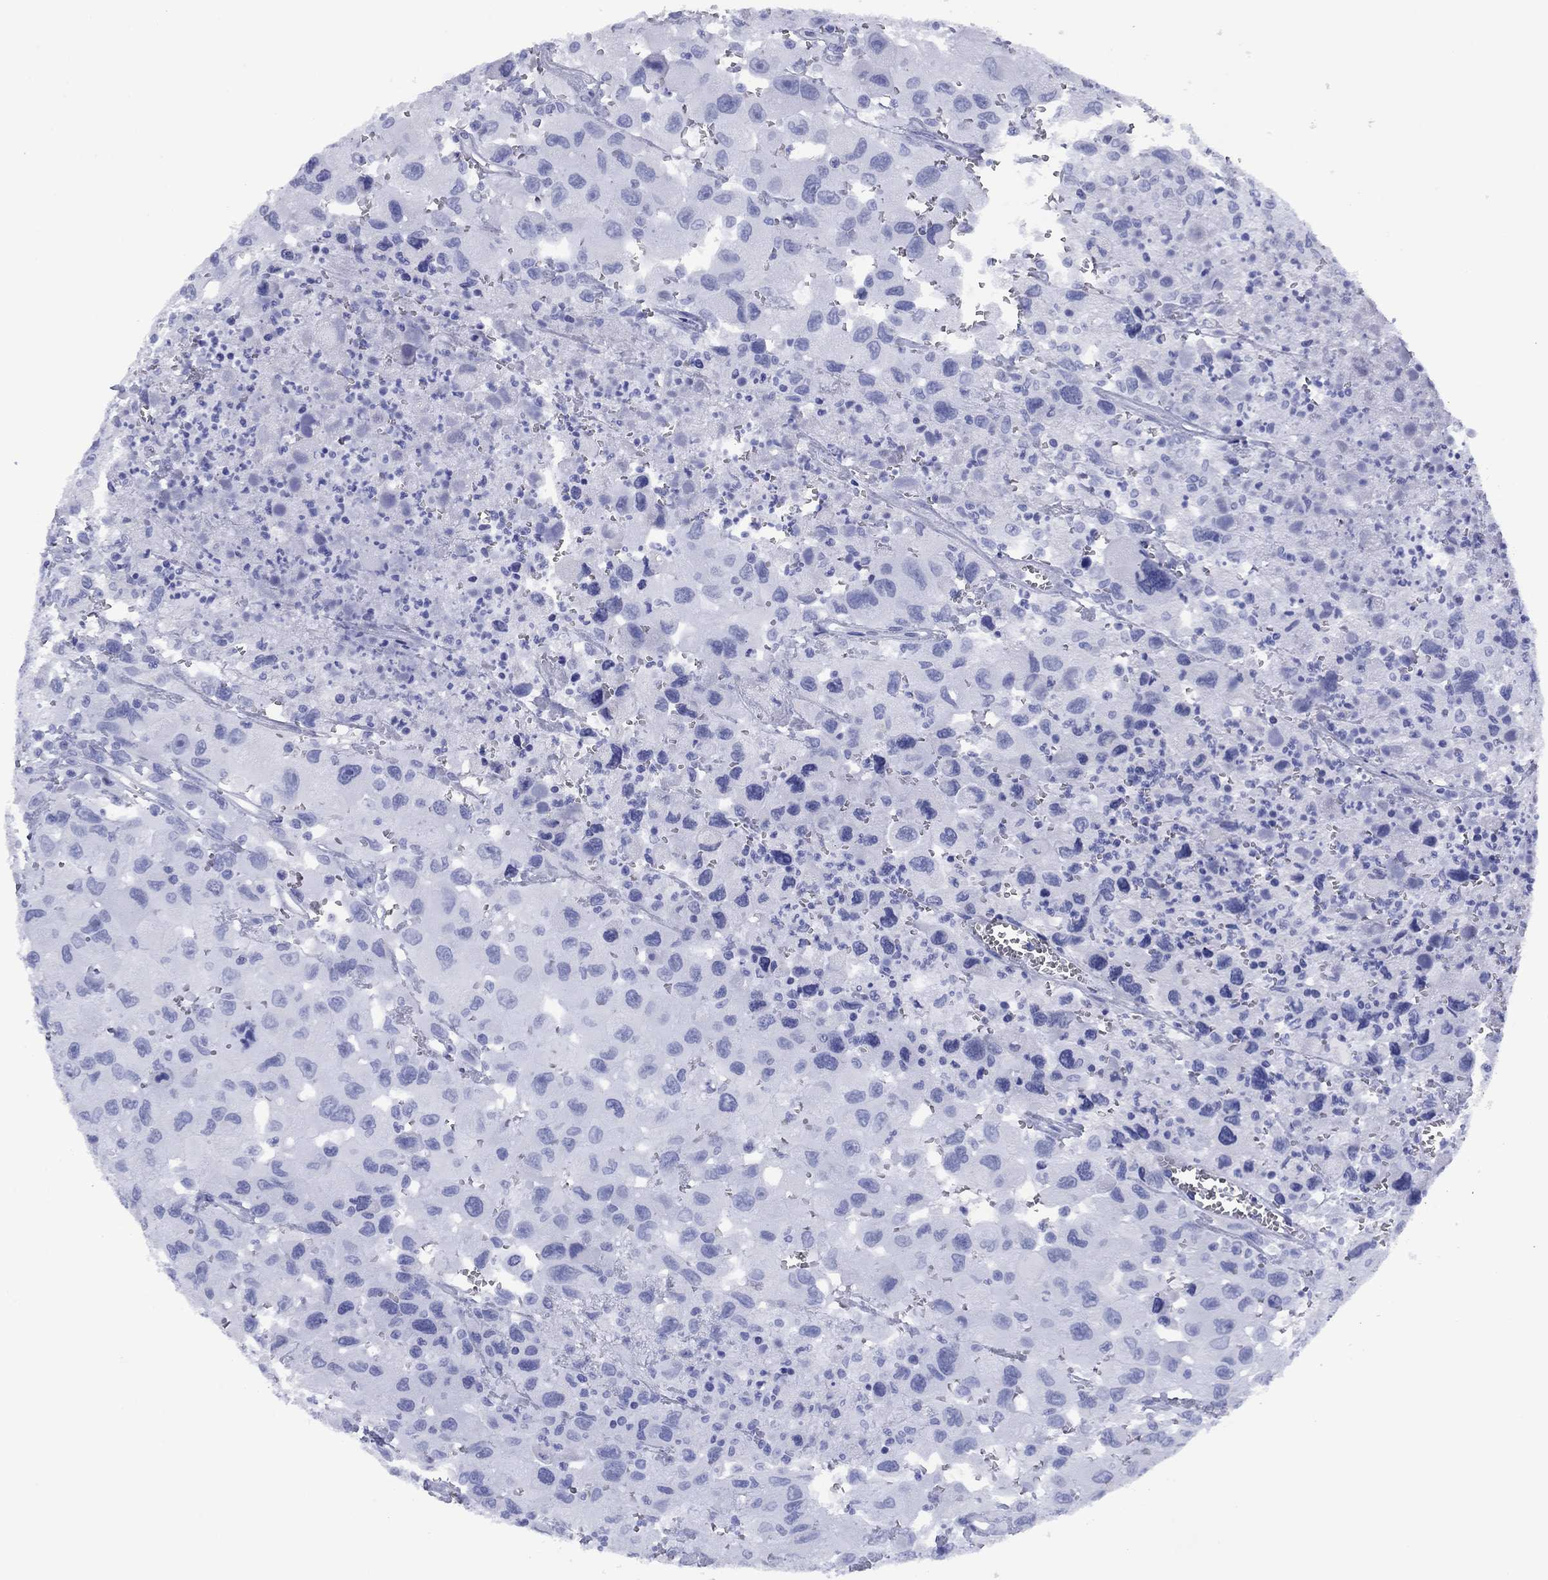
{"staining": {"intensity": "negative", "quantity": "none", "location": "none"}, "tissue": "head and neck cancer", "cell_type": "Tumor cells", "image_type": "cancer", "snomed": [{"axis": "morphology", "description": "Squamous cell carcinoma, NOS"}, {"axis": "morphology", "description": "Squamous cell carcinoma, metastatic, NOS"}, {"axis": "topography", "description": "Oral tissue"}, {"axis": "topography", "description": "Head-Neck"}], "caption": "This is a photomicrograph of IHC staining of head and neck metastatic squamous cell carcinoma, which shows no positivity in tumor cells.", "gene": "HAO1", "patient": {"sex": "female", "age": 85}}